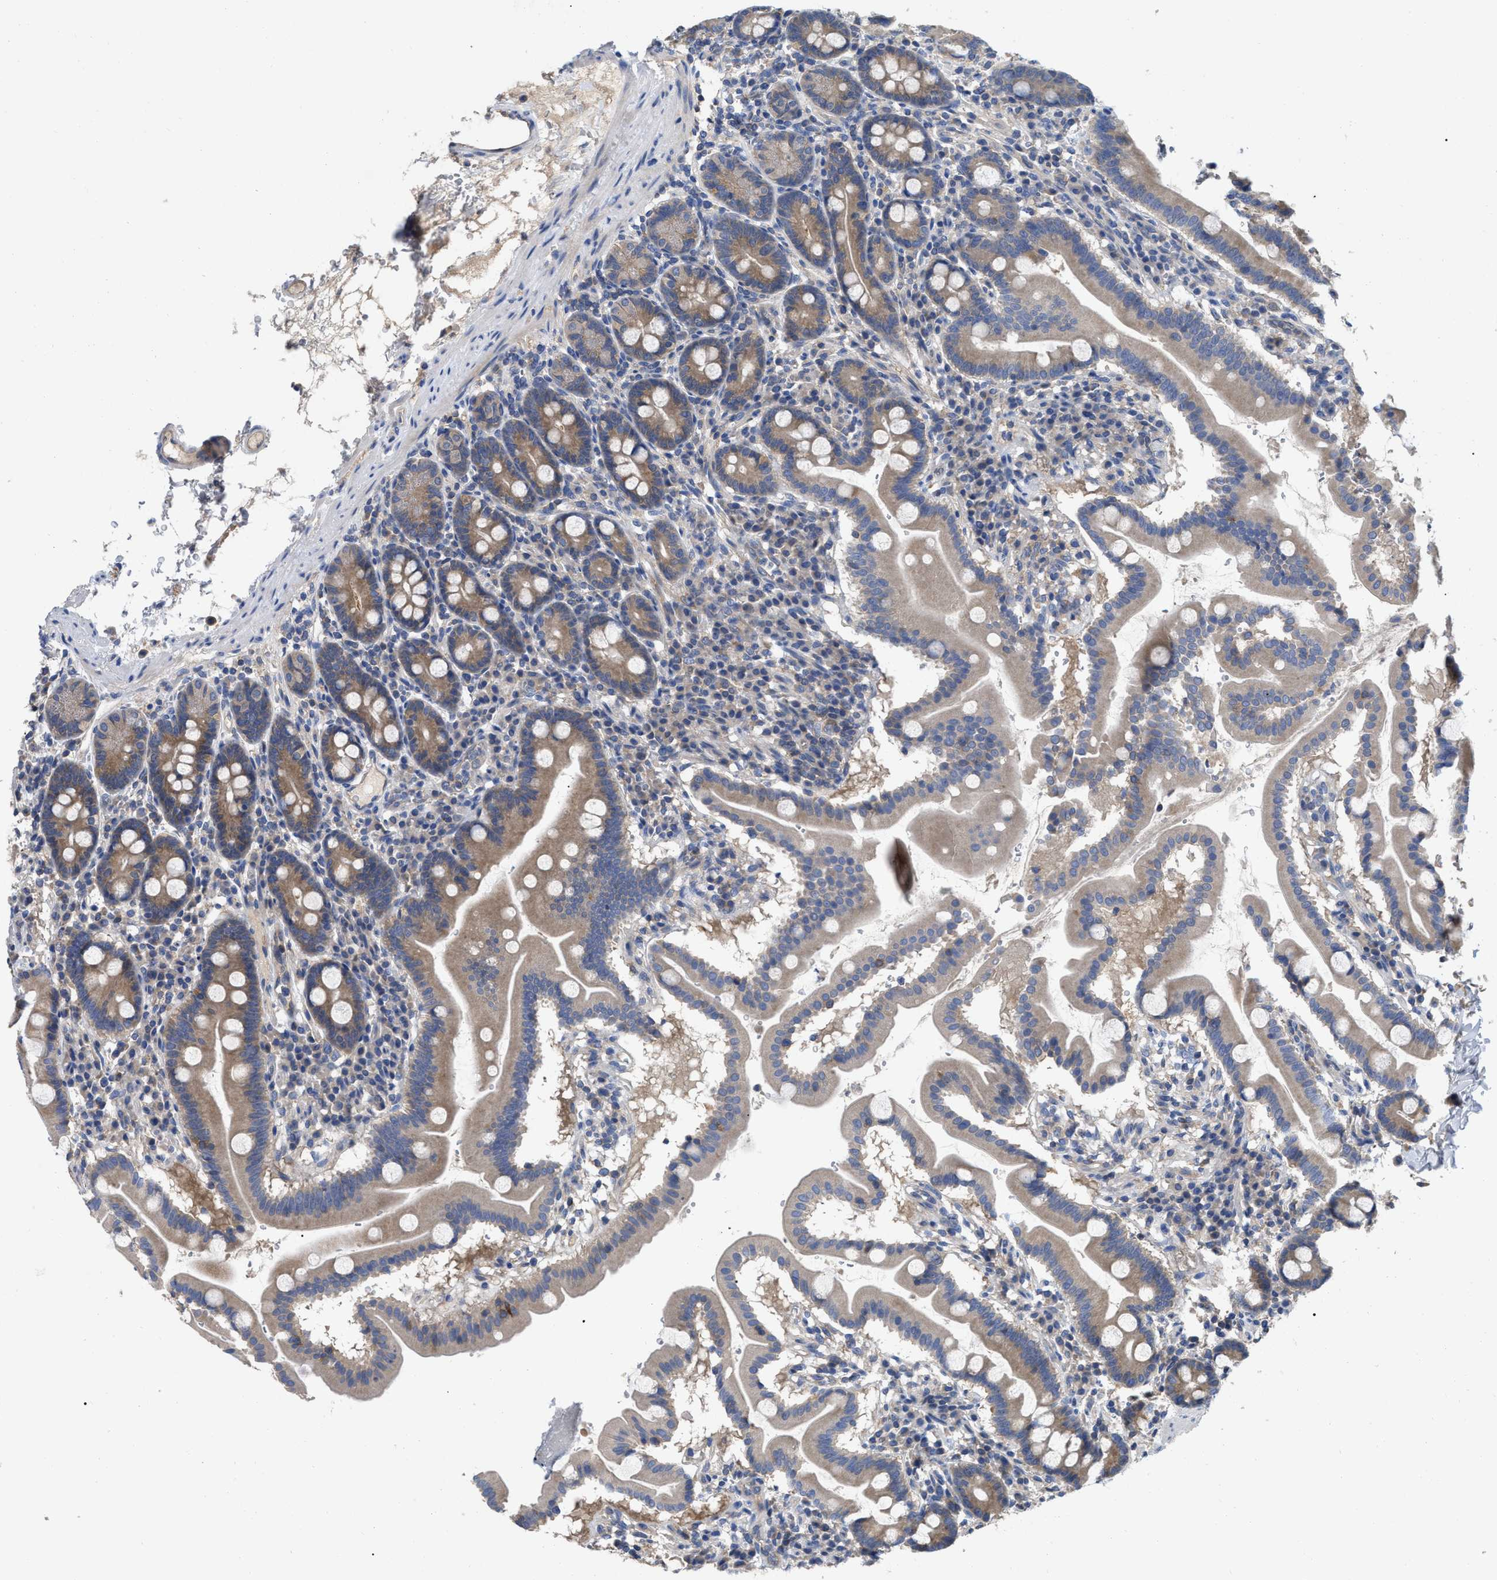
{"staining": {"intensity": "weak", "quantity": ">75%", "location": "cytoplasmic/membranous"}, "tissue": "duodenum", "cell_type": "Glandular cells", "image_type": "normal", "snomed": [{"axis": "morphology", "description": "Normal tissue, NOS"}, {"axis": "topography", "description": "Duodenum"}], "caption": "Immunohistochemical staining of benign duodenum reveals weak cytoplasmic/membranous protein staining in about >75% of glandular cells.", "gene": "RAP1GDS1", "patient": {"sex": "male", "age": 50}}